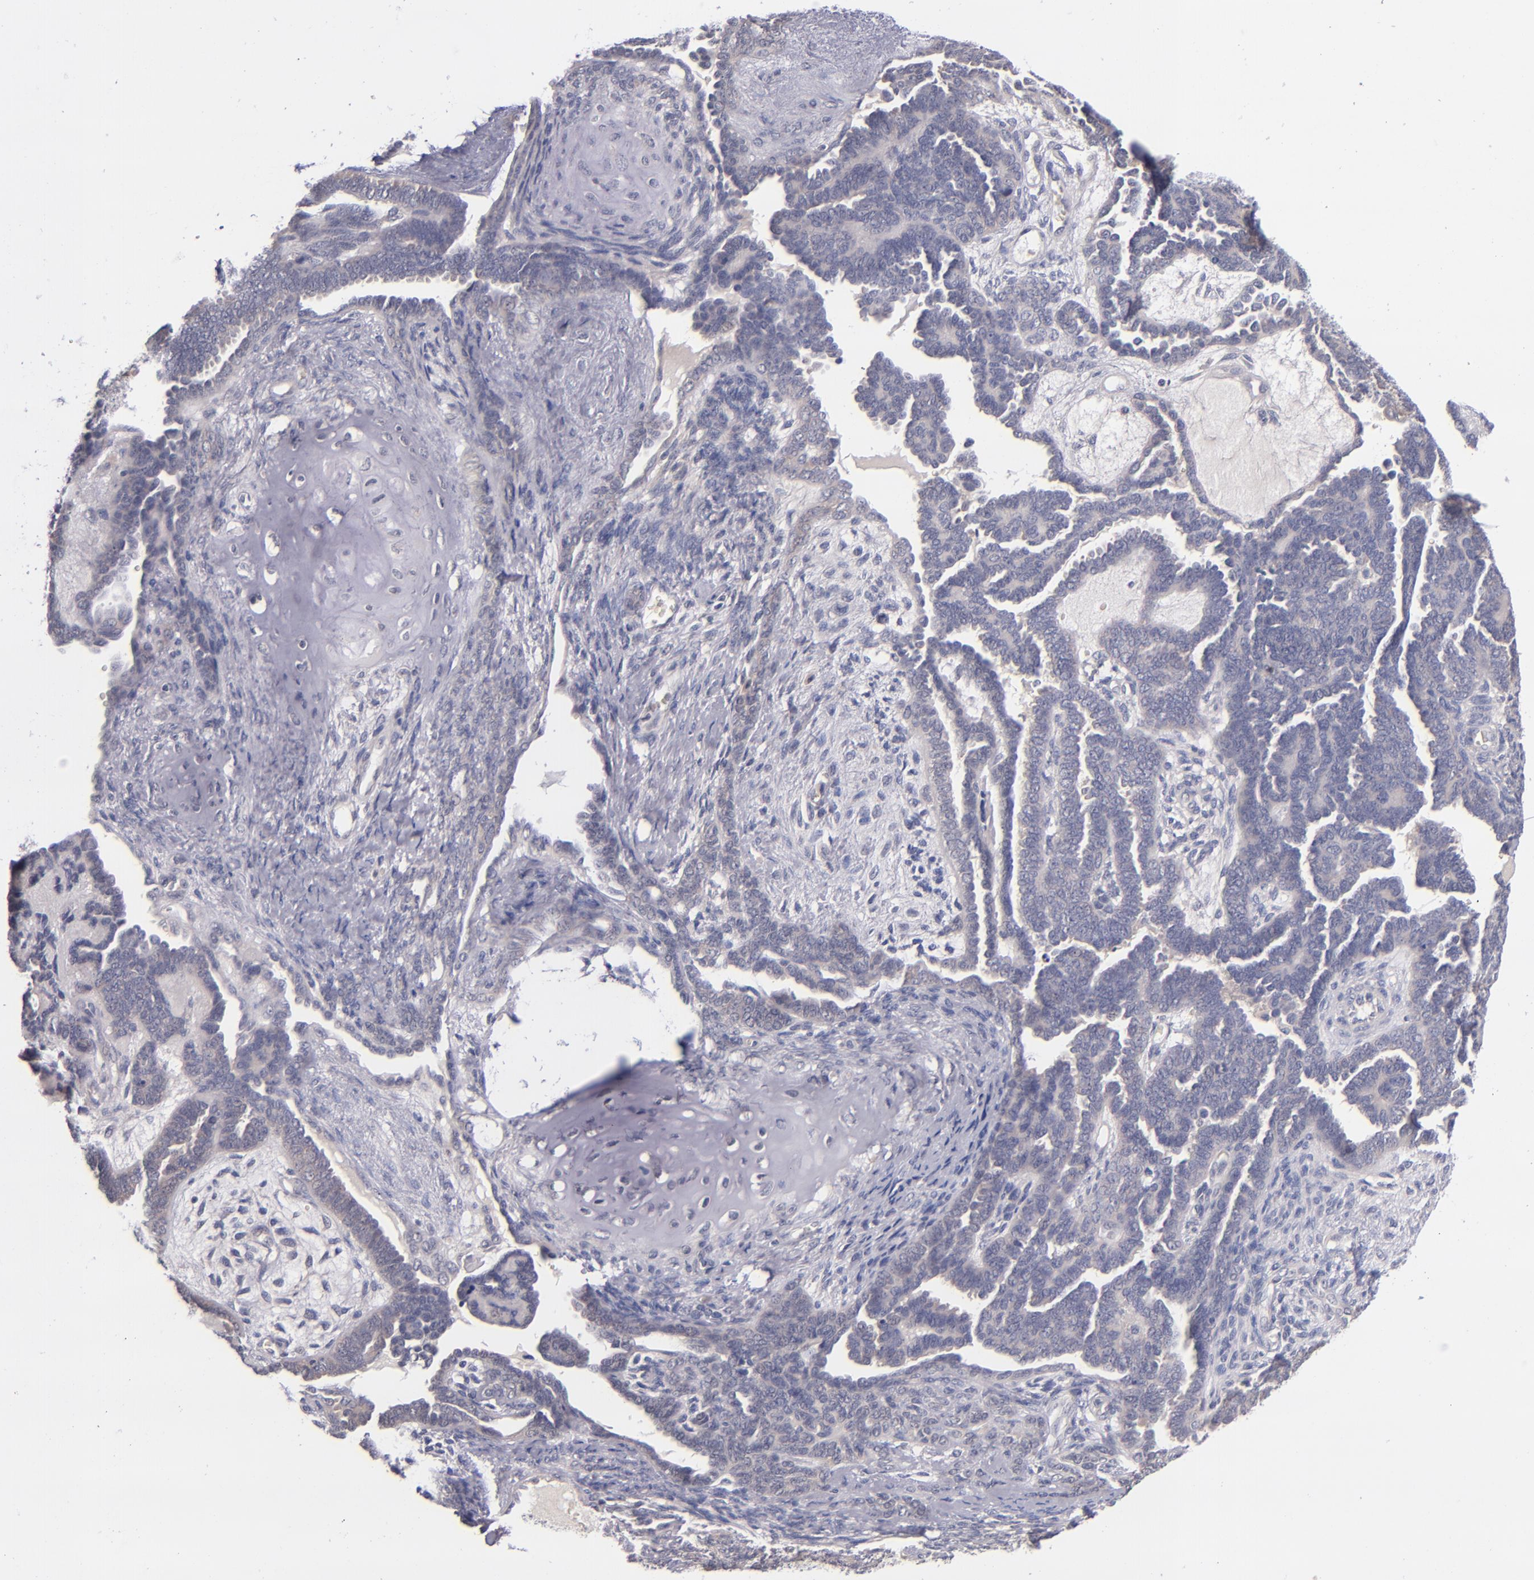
{"staining": {"intensity": "negative", "quantity": "none", "location": "none"}, "tissue": "endometrial cancer", "cell_type": "Tumor cells", "image_type": "cancer", "snomed": [{"axis": "morphology", "description": "Neoplasm, malignant, NOS"}, {"axis": "topography", "description": "Endometrium"}], "caption": "High power microscopy photomicrograph of an immunohistochemistry image of endometrial cancer, revealing no significant expression in tumor cells.", "gene": "TSC2", "patient": {"sex": "female", "age": 74}}